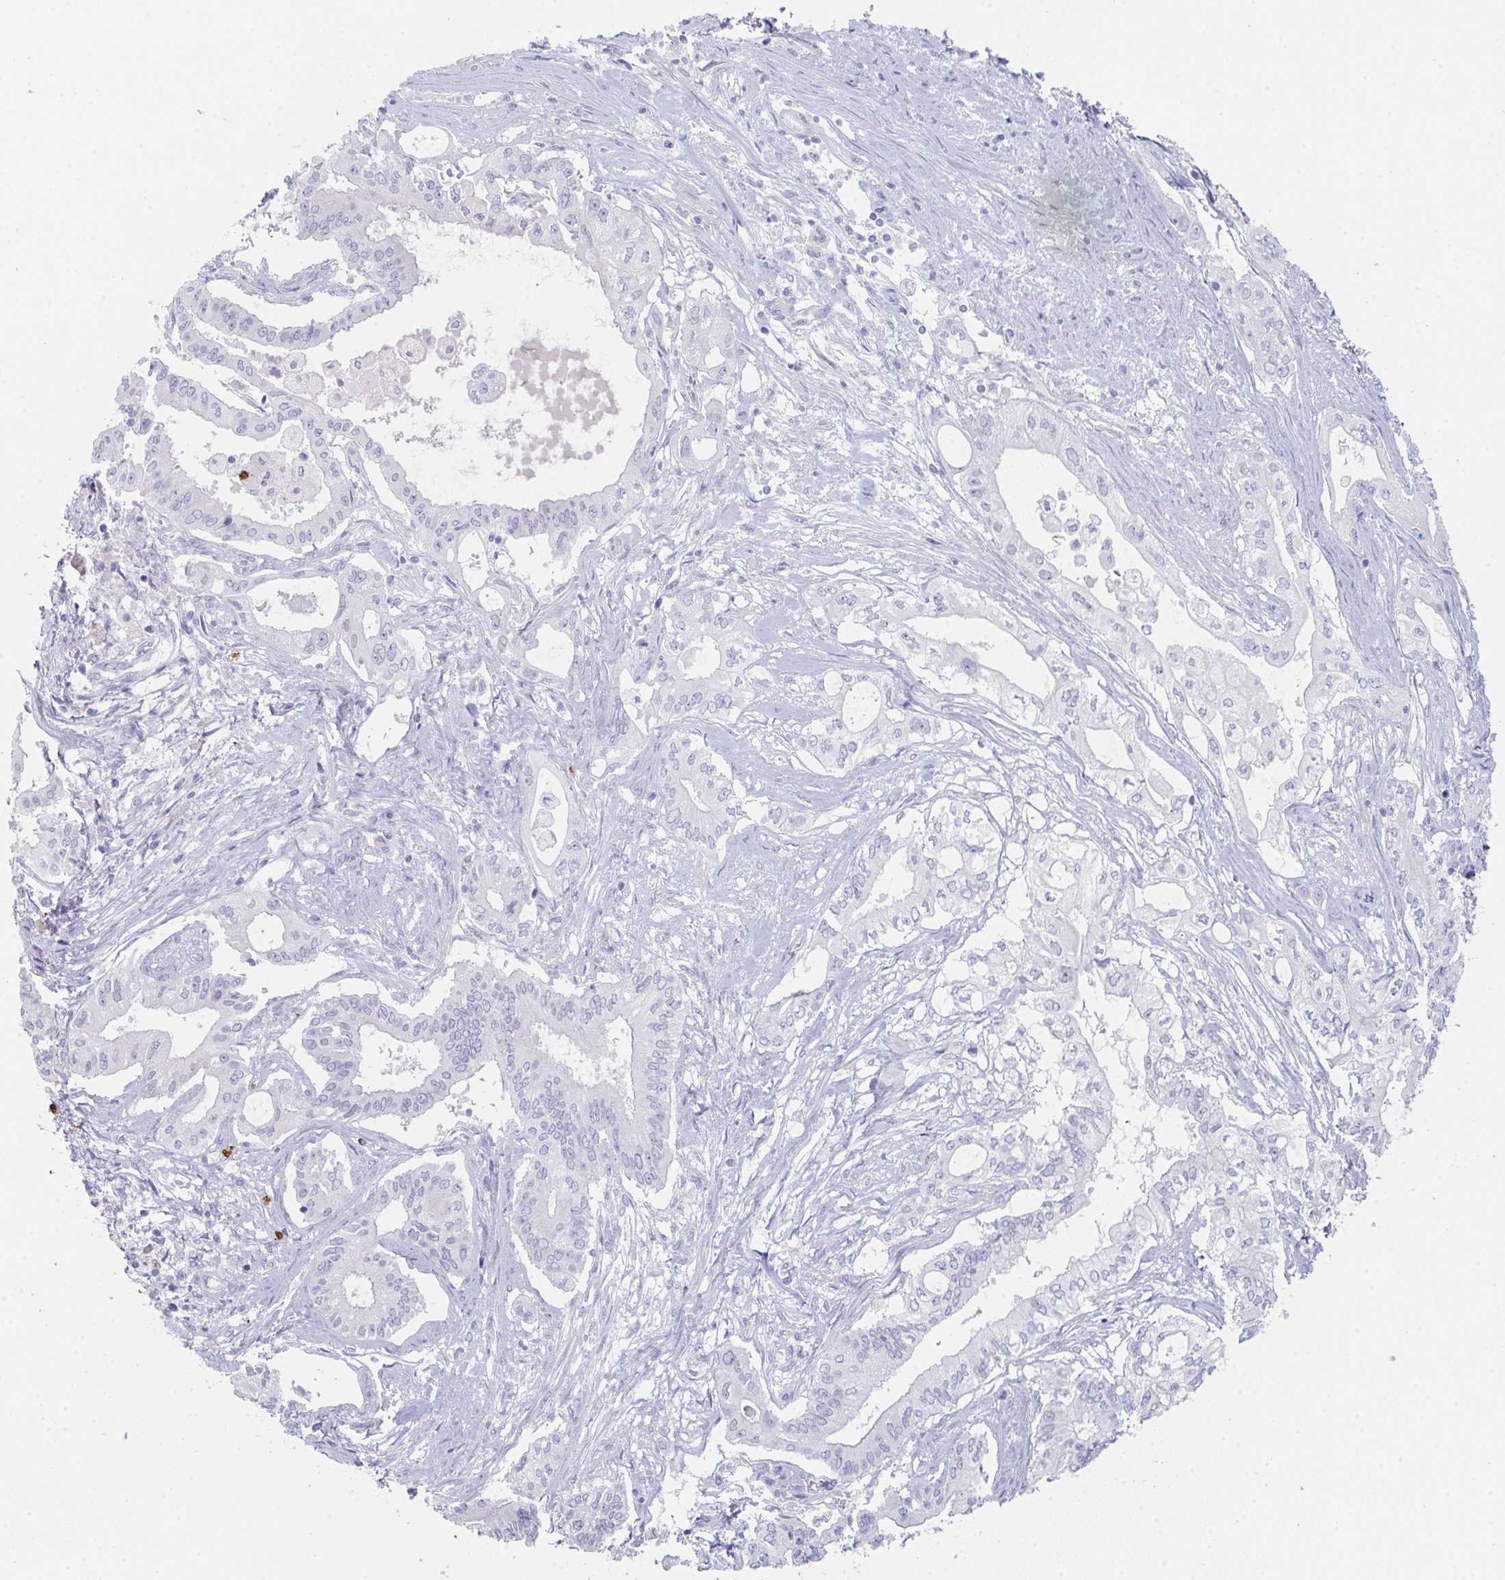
{"staining": {"intensity": "negative", "quantity": "none", "location": "none"}, "tissue": "pancreatic cancer", "cell_type": "Tumor cells", "image_type": "cancer", "snomed": [{"axis": "morphology", "description": "Adenocarcinoma, NOS"}, {"axis": "topography", "description": "Pancreas"}], "caption": "Tumor cells show no significant protein positivity in pancreatic adenocarcinoma.", "gene": "RUBCN", "patient": {"sex": "female", "age": 68}}